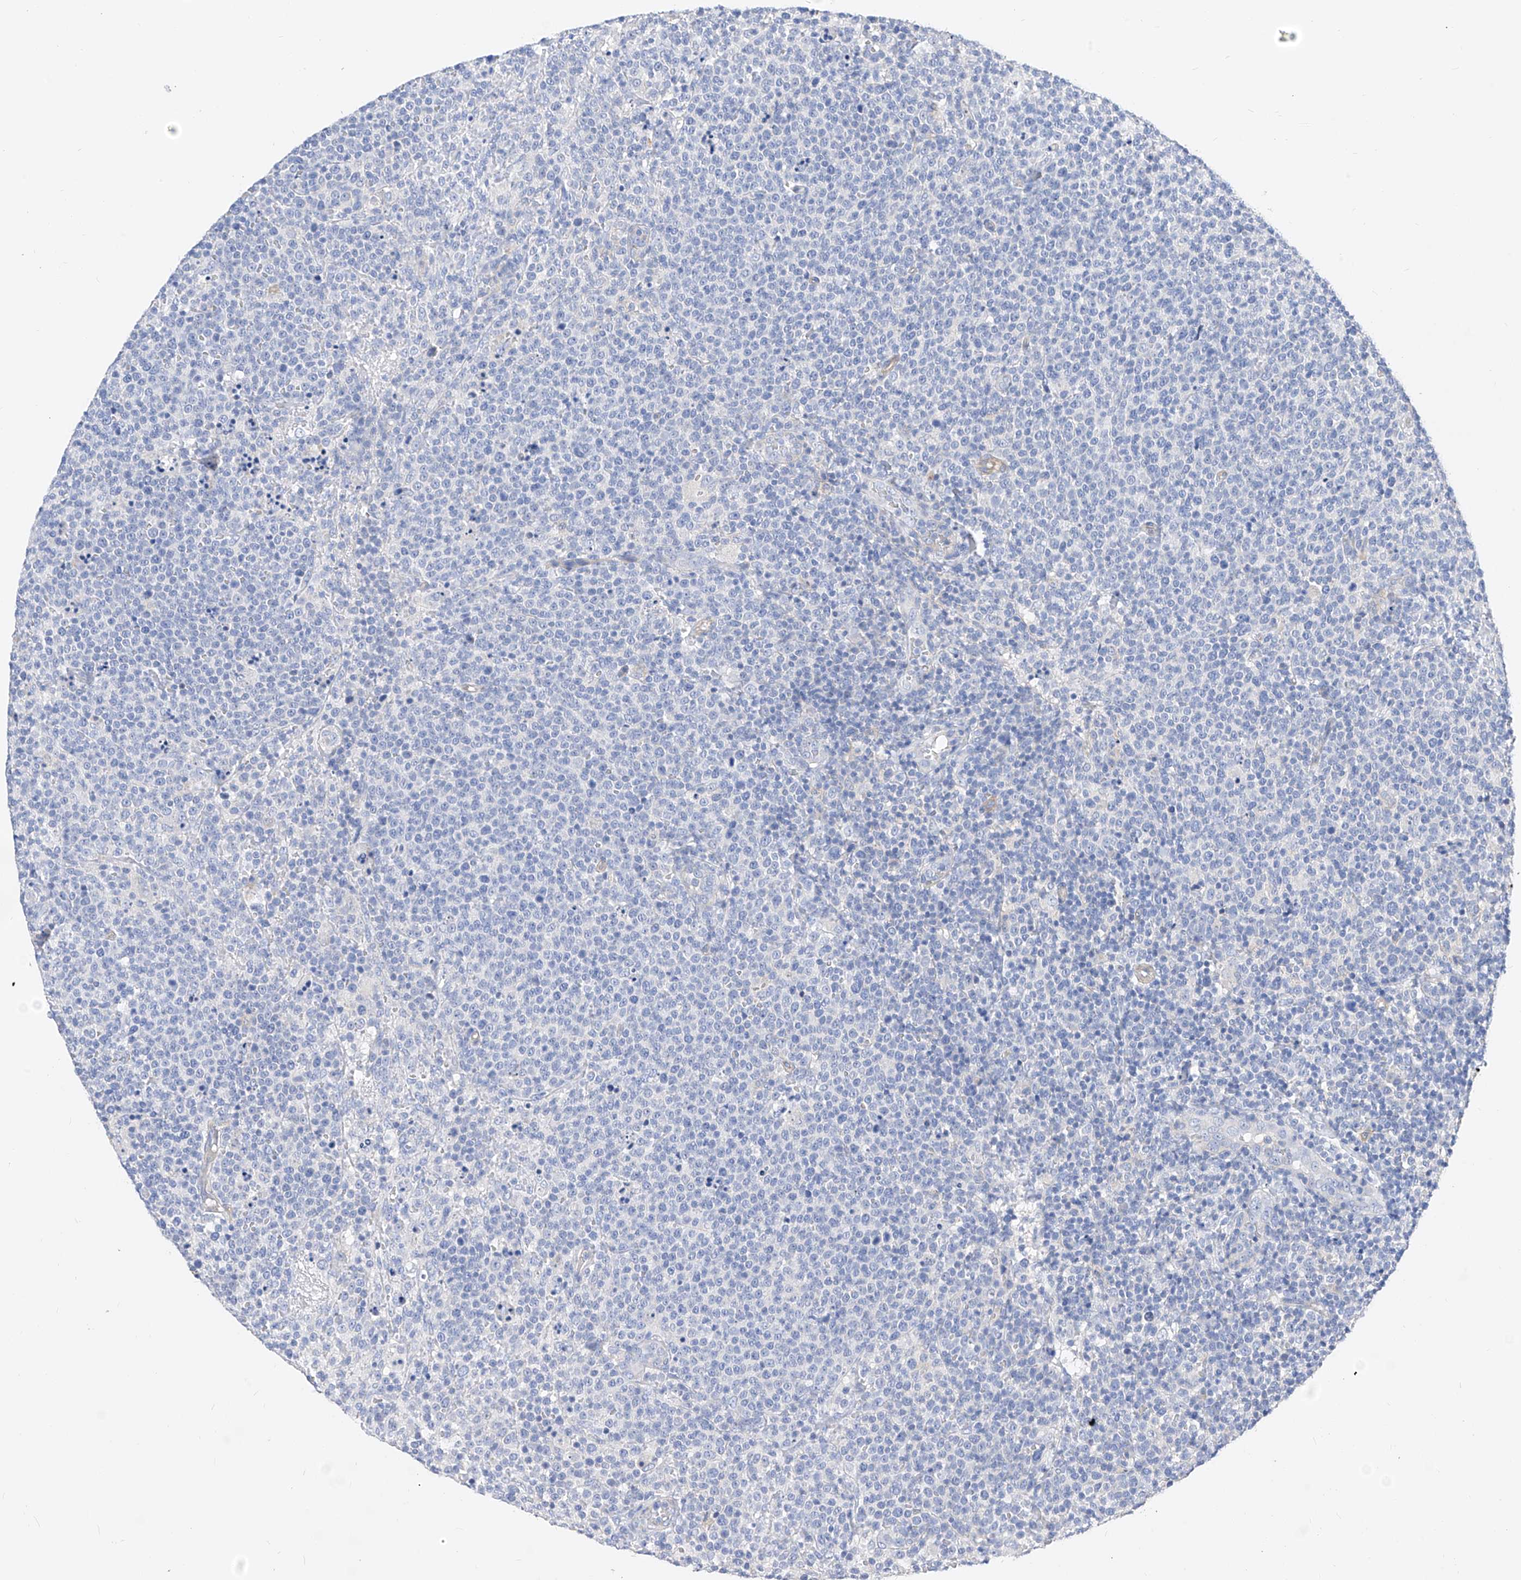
{"staining": {"intensity": "negative", "quantity": "none", "location": "none"}, "tissue": "lymphoma", "cell_type": "Tumor cells", "image_type": "cancer", "snomed": [{"axis": "morphology", "description": "Malignant lymphoma, non-Hodgkin's type, High grade"}, {"axis": "topography", "description": "Lymph node"}], "caption": "Protein analysis of lymphoma demonstrates no significant staining in tumor cells.", "gene": "SCGB2A1", "patient": {"sex": "male", "age": 61}}